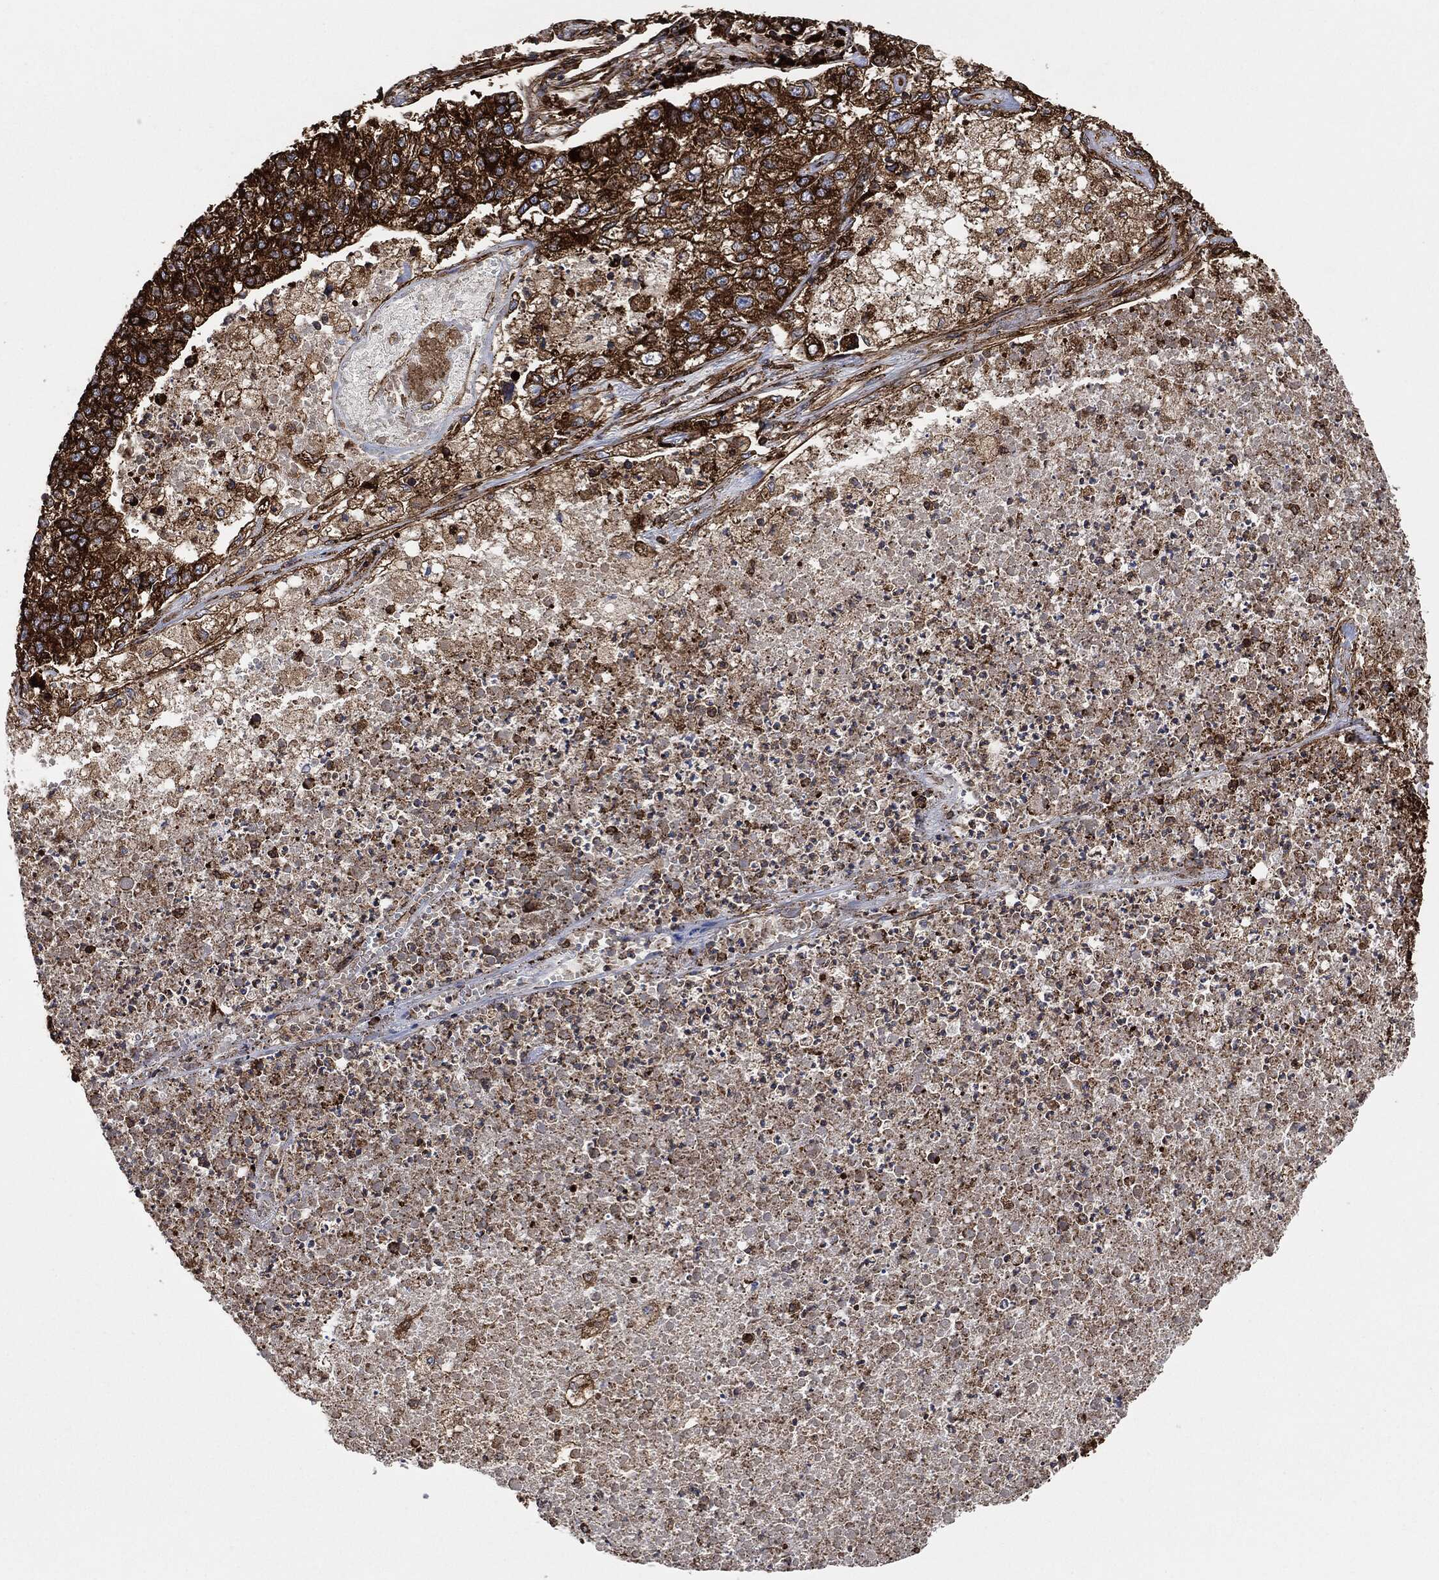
{"staining": {"intensity": "strong", "quantity": ">75%", "location": "cytoplasmic/membranous"}, "tissue": "lung cancer", "cell_type": "Tumor cells", "image_type": "cancer", "snomed": [{"axis": "morphology", "description": "Adenocarcinoma, NOS"}, {"axis": "topography", "description": "Lung"}], "caption": "IHC image of neoplastic tissue: lung cancer (adenocarcinoma) stained using IHC exhibits high levels of strong protein expression localized specifically in the cytoplasmic/membranous of tumor cells, appearing as a cytoplasmic/membranous brown color.", "gene": "AMFR", "patient": {"sex": "male", "age": 49}}